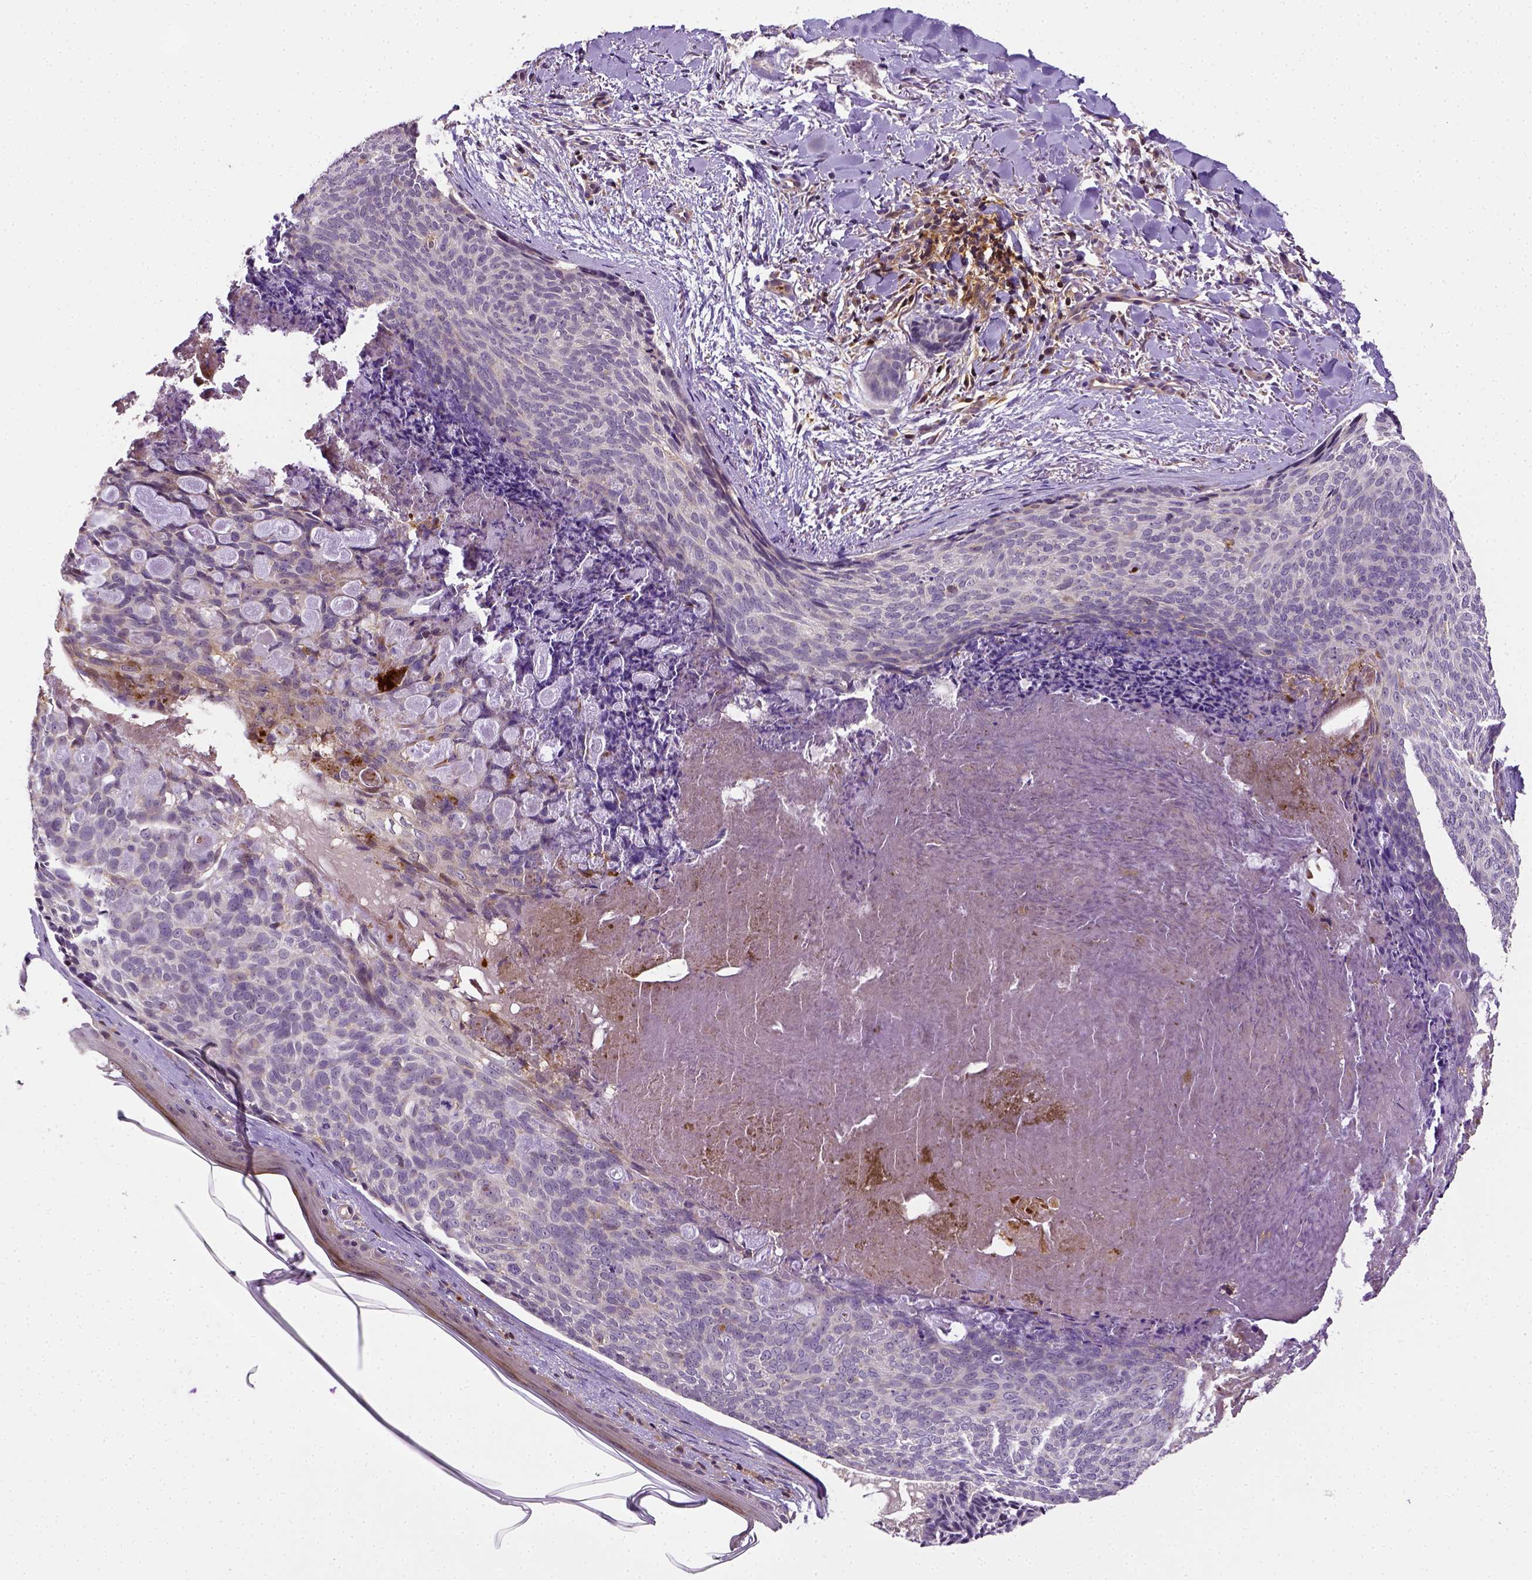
{"staining": {"intensity": "negative", "quantity": "none", "location": "none"}, "tissue": "skin cancer", "cell_type": "Tumor cells", "image_type": "cancer", "snomed": [{"axis": "morphology", "description": "Basal cell carcinoma"}, {"axis": "topography", "description": "Skin"}], "caption": "IHC of skin cancer displays no staining in tumor cells. The staining was performed using DAB (3,3'-diaminobenzidine) to visualize the protein expression in brown, while the nuclei were stained in blue with hematoxylin (Magnification: 20x).", "gene": "MATK", "patient": {"sex": "female", "age": 82}}